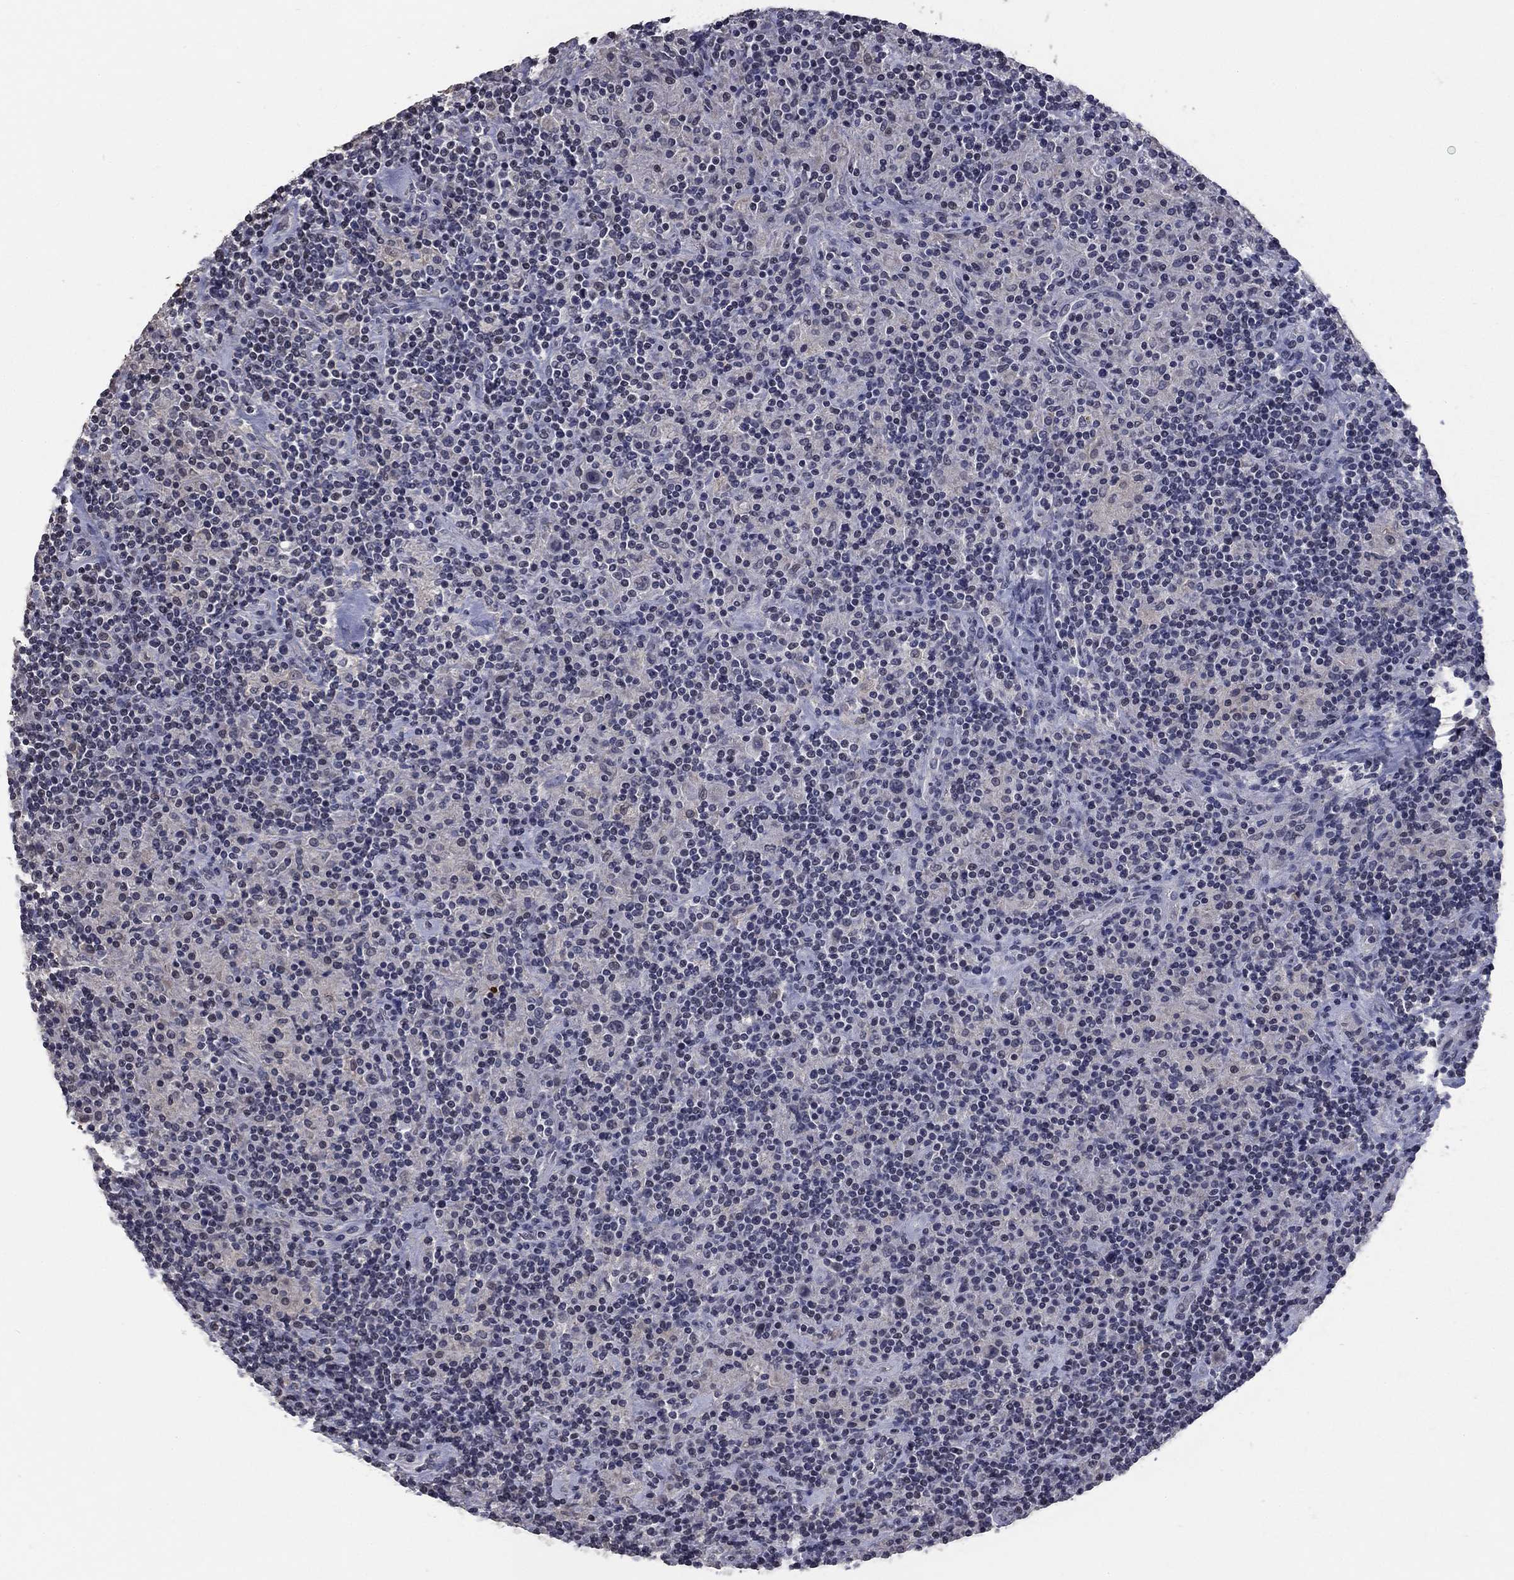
{"staining": {"intensity": "negative", "quantity": "none", "location": "none"}, "tissue": "lymphoma", "cell_type": "Tumor cells", "image_type": "cancer", "snomed": [{"axis": "morphology", "description": "Hodgkin's disease, NOS"}, {"axis": "topography", "description": "Lymph node"}], "caption": "This is an immunohistochemistry image of Hodgkin's disease. There is no staining in tumor cells.", "gene": "SPATA33", "patient": {"sex": "male", "age": 70}}